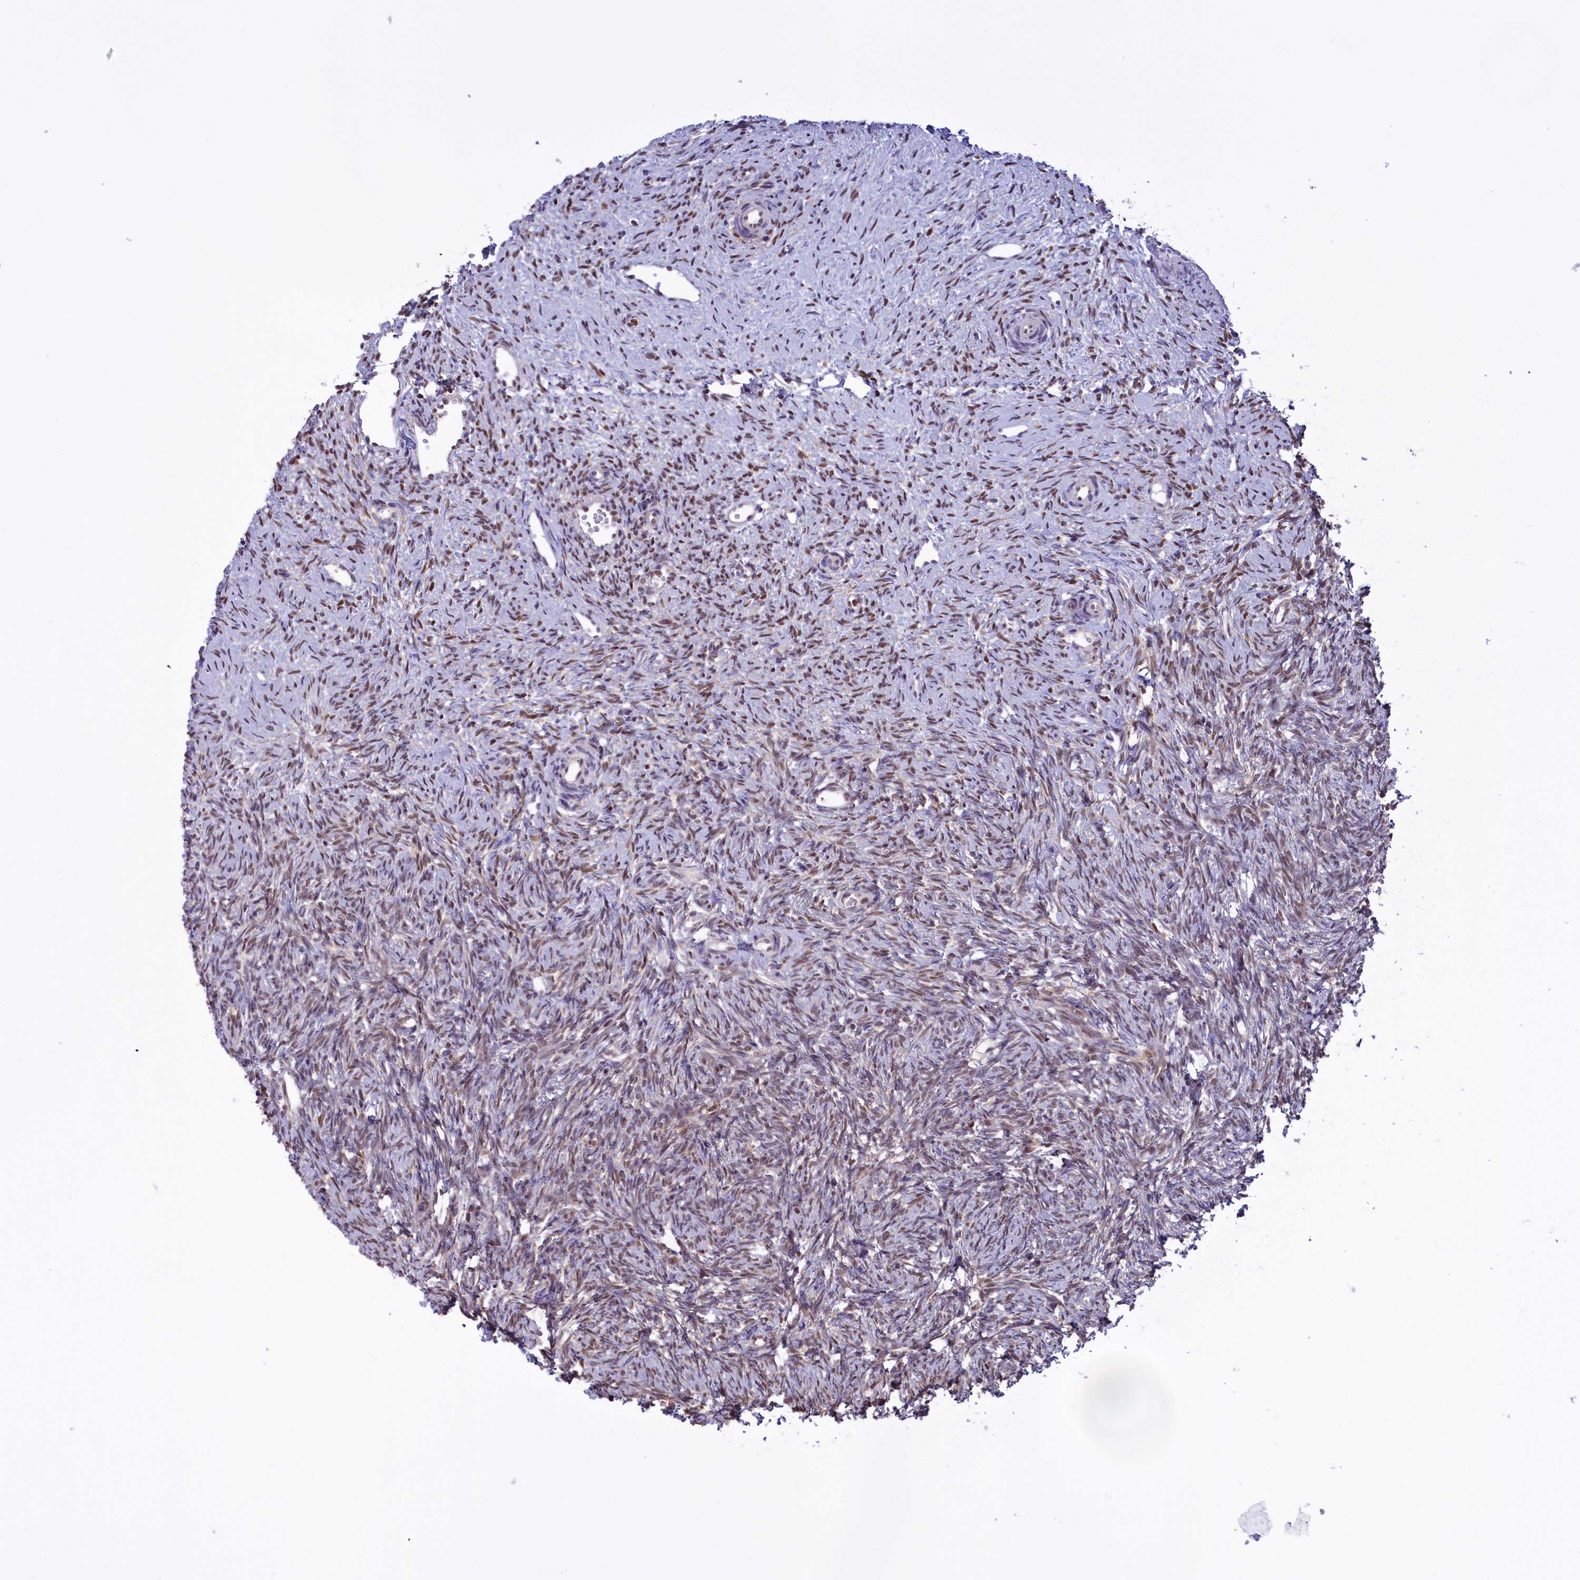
{"staining": {"intensity": "moderate", "quantity": ">75%", "location": "cytoplasmic/membranous"}, "tissue": "ovary", "cell_type": "Follicle cells", "image_type": "normal", "snomed": [{"axis": "morphology", "description": "Normal tissue, NOS"}, {"axis": "topography", "description": "Ovary"}], "caption": "DAB immunohistochemical staining of normal human ovary reveals moderate cytoplasmic/membranous protein positivity in approximately >75% of follicle cells. (Brightfield microscopy of DAB IHC at high magnification).", "gene": "IZUMO2", "patient": {"sex": "female", "age": 51}}